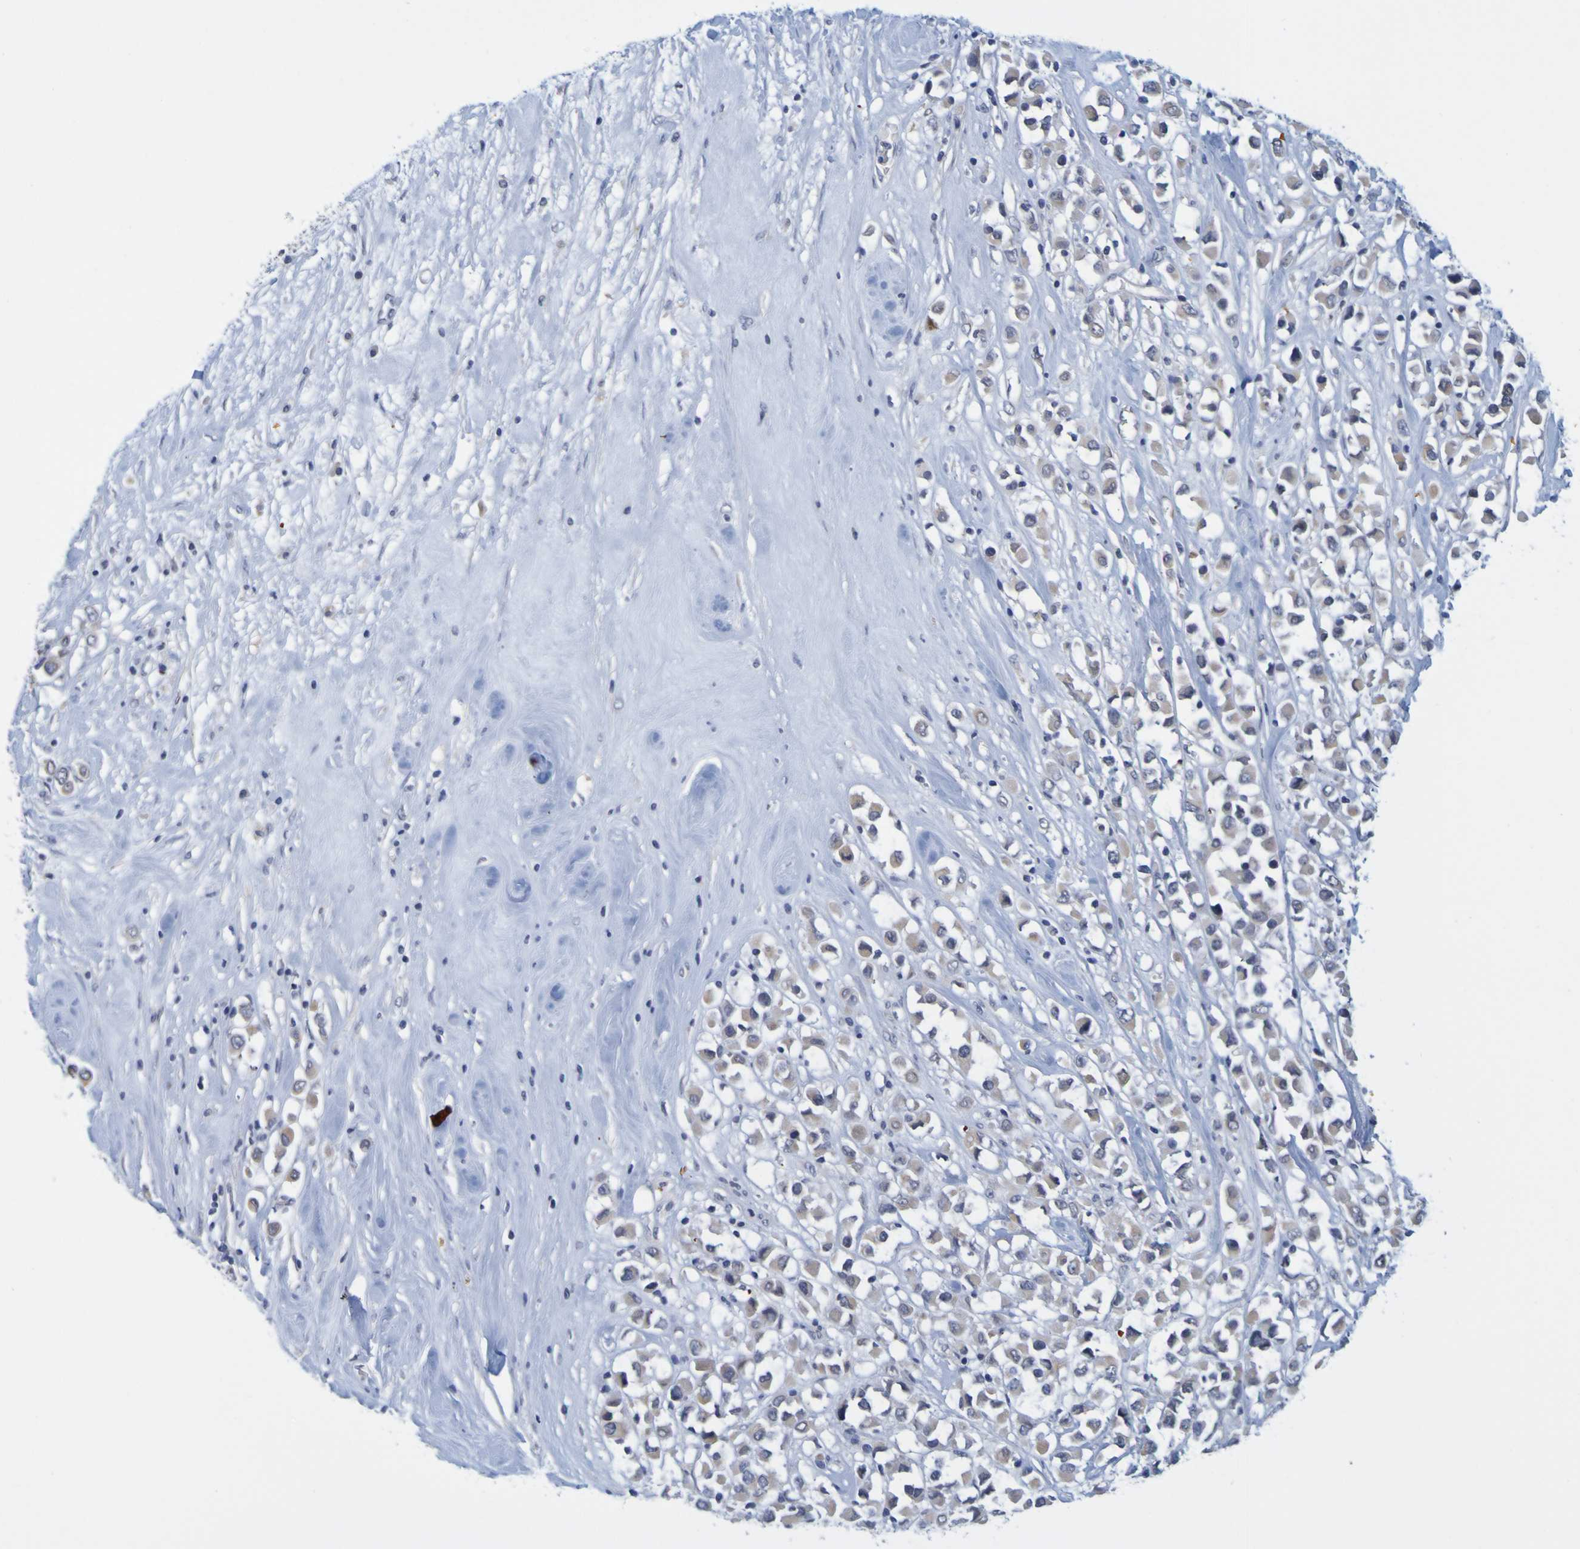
{"staining": {"intensity": "negative", "quantity": "none", "location": "none"}, "tissue": "breast cancer", "cell_type": "Tumor cells", "image_type": "cancer", "snomed": [{"axis": "morphology", "description": "Duct carcinoma"}, {"axis": "topography", "description": "Breast"}], "caption": "Immunohistochemistry micrograph of human breast intraductal carcinoma stained for a protein (brown), which exhibits no staining in tumor cells.", "gene": "ENDOU", "patient": {"sex": "female", "age": 61}}